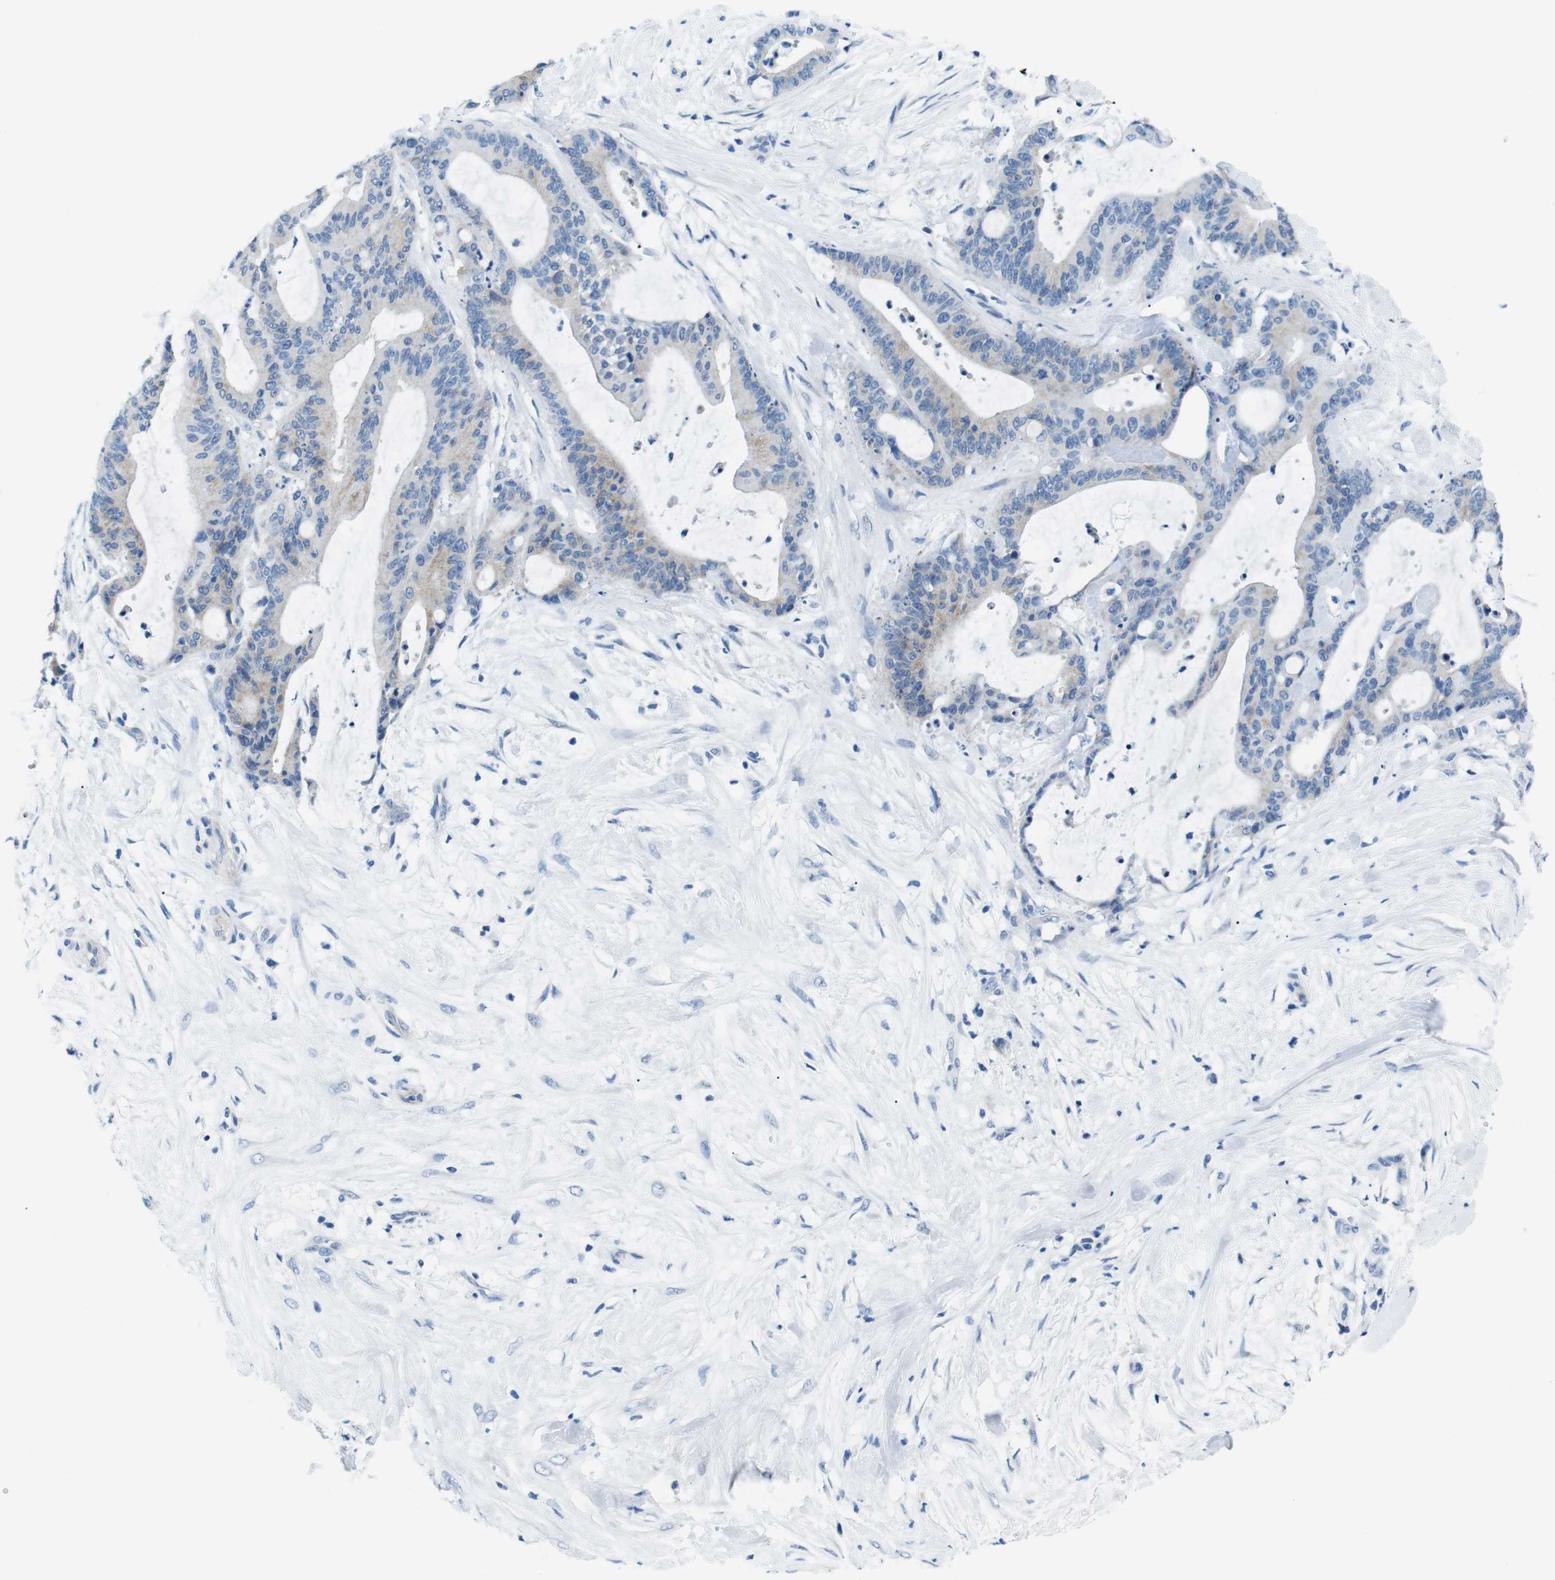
{"staining": {"intensity": "weak", "quantity": "<25%", "location": "cytoplasmic/membranous"}, "tissue": "liver cancer", "cell_type": "Tumor cells", "image_type": "cancer", "snomed": [{"axis": "morphology", "description": "Cholangiocarcinoma"}, {"axis": "topography", "description": "Liver"}], "caption": "DAB immunohistochemical staining of human cholangiocarcinoma (liver) reveals no significant positivity in tumor cells.", "gene": "MUC2", "patient": {"sex": "female", "age": 73}}